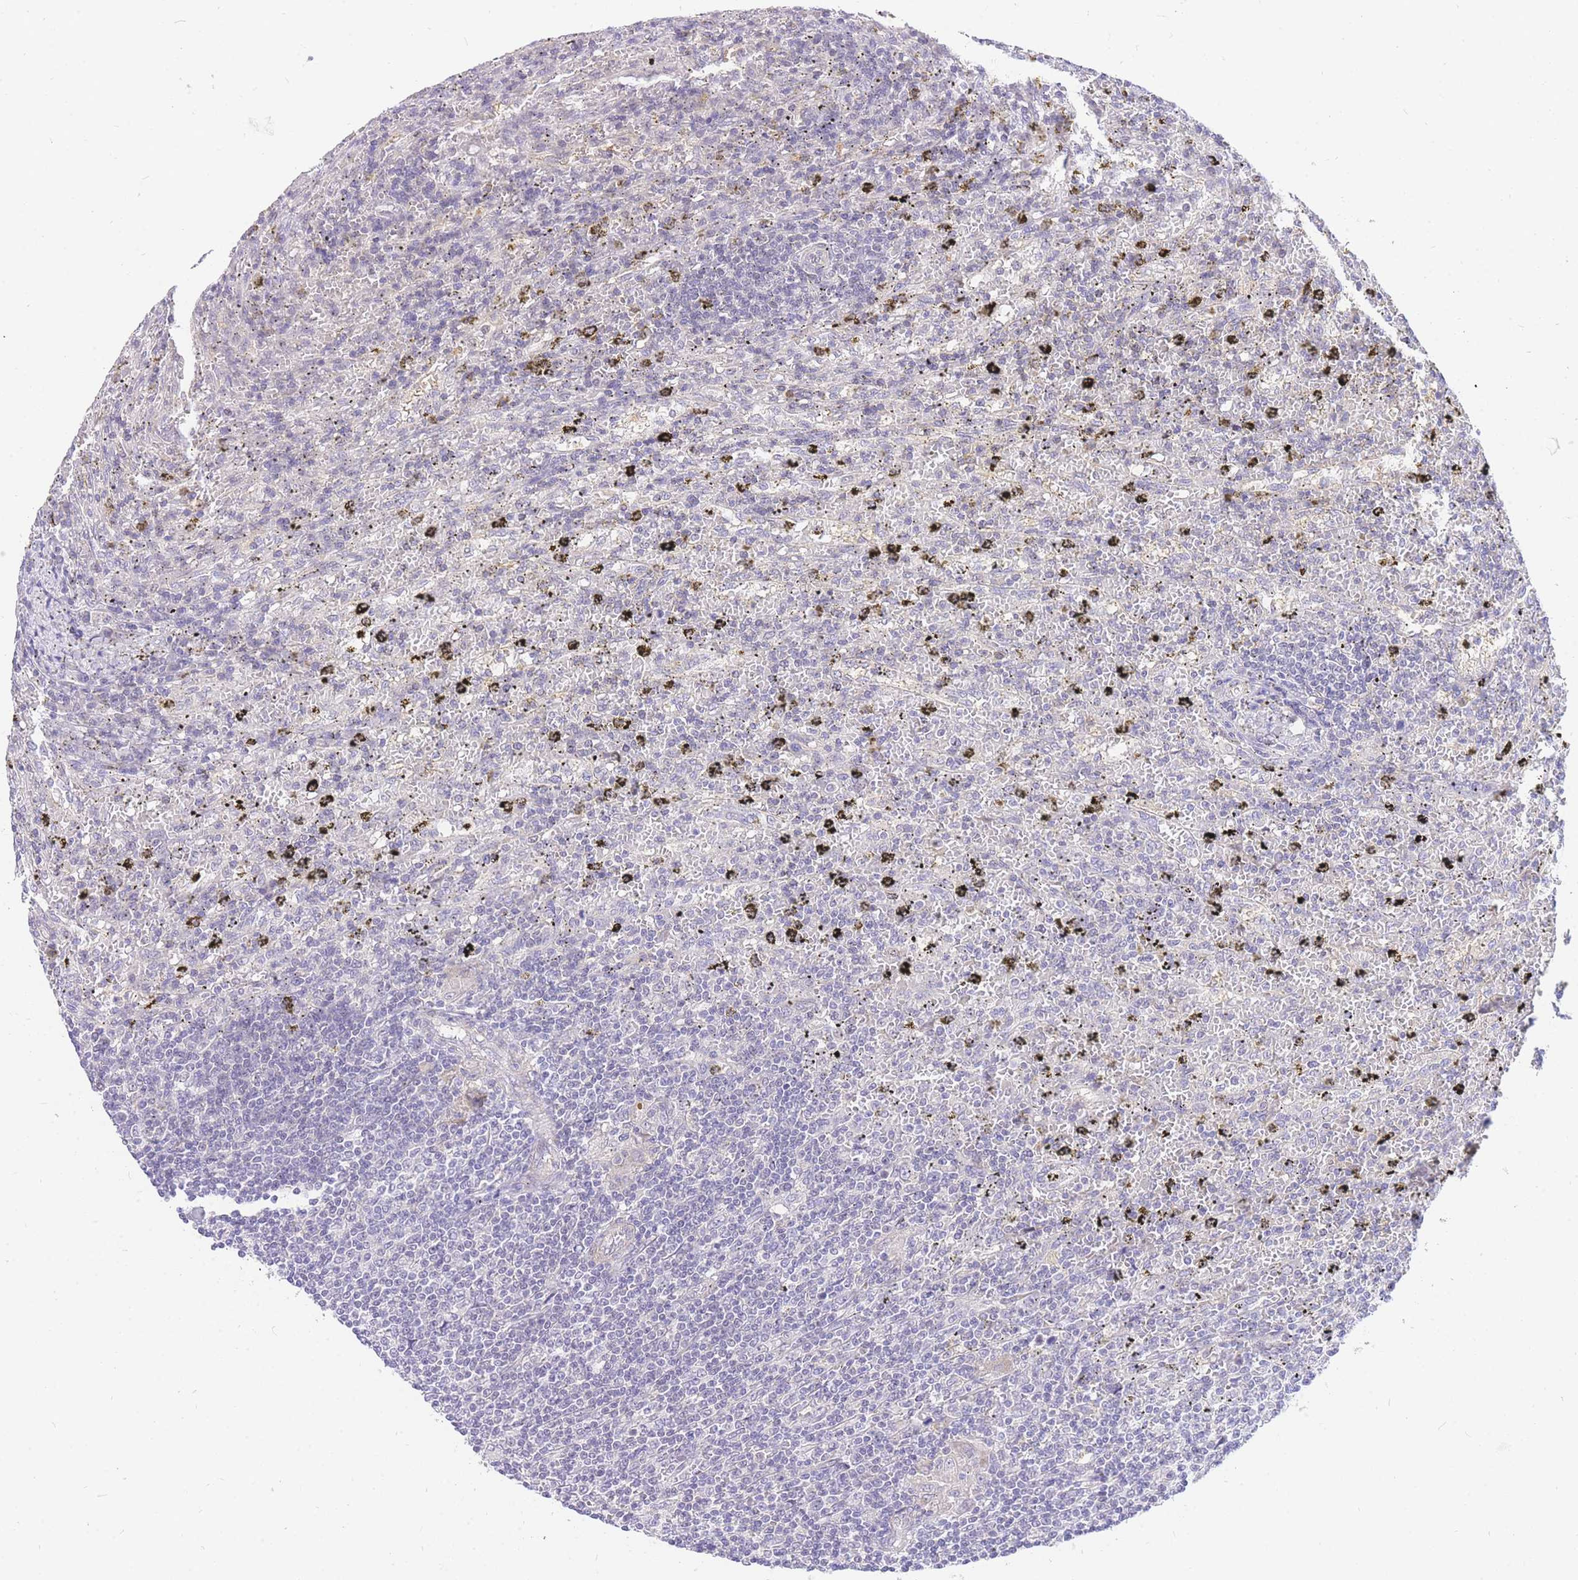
{"staining": {"intensity": "negative", "quantity": "none", "location": "none"}, "tissue": "lymphoma", "cell_type": "Tumor cells", "image_type": "cancer", "snomed": [{"axis": "morphology", "description": "Malignant lymphoma, non-Hodgkin's type, Low grade"}, {"axis": "topography", "description": "Spleen"}], "caption": "An image of lymphoma stained for a protein demonstrates no brown staining in tumor cells. (Brightfield microscopy of DAB (3,3'-diaminobenzidine) immunohistochemistry at high magnification).", "gene": "S100PBP", "patient": {"sex": "male", "age": 76}}